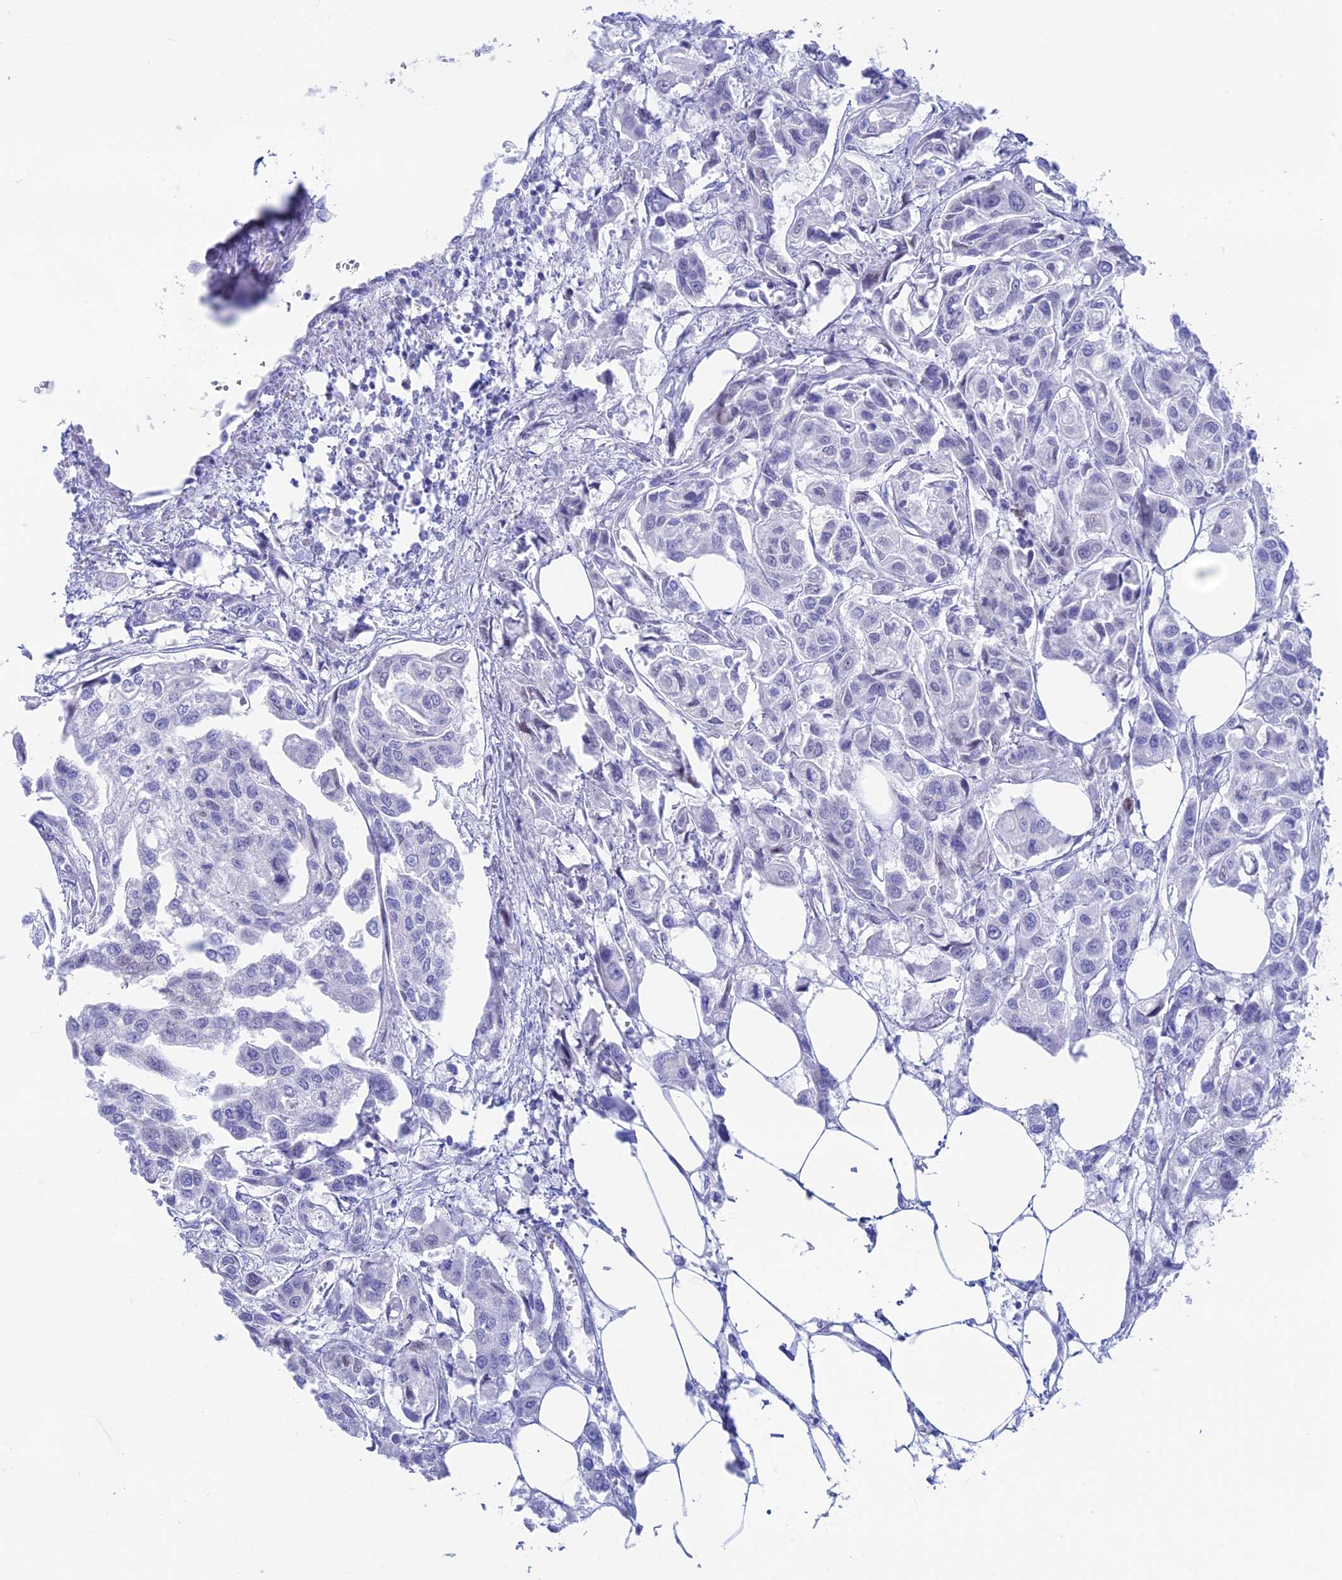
{"staining": {"intensity": "negative", "quantity": "none", "location": "none"}, "tissue": "urothelial cancer", "cell_type": "Tumor cells", "image_type": "cancer", "snomed": [{"axis": "morphology", "description": "Urothelial carcinoma, High grade"}, {"axis": "topography", "description": "Urinary bladder"}], "caption": "The micrograph exhibits no significant expression in tumor cells of urothelial cancer.", "gene": "ERICH4", "patient": {"sex": "male", "age": 67}}